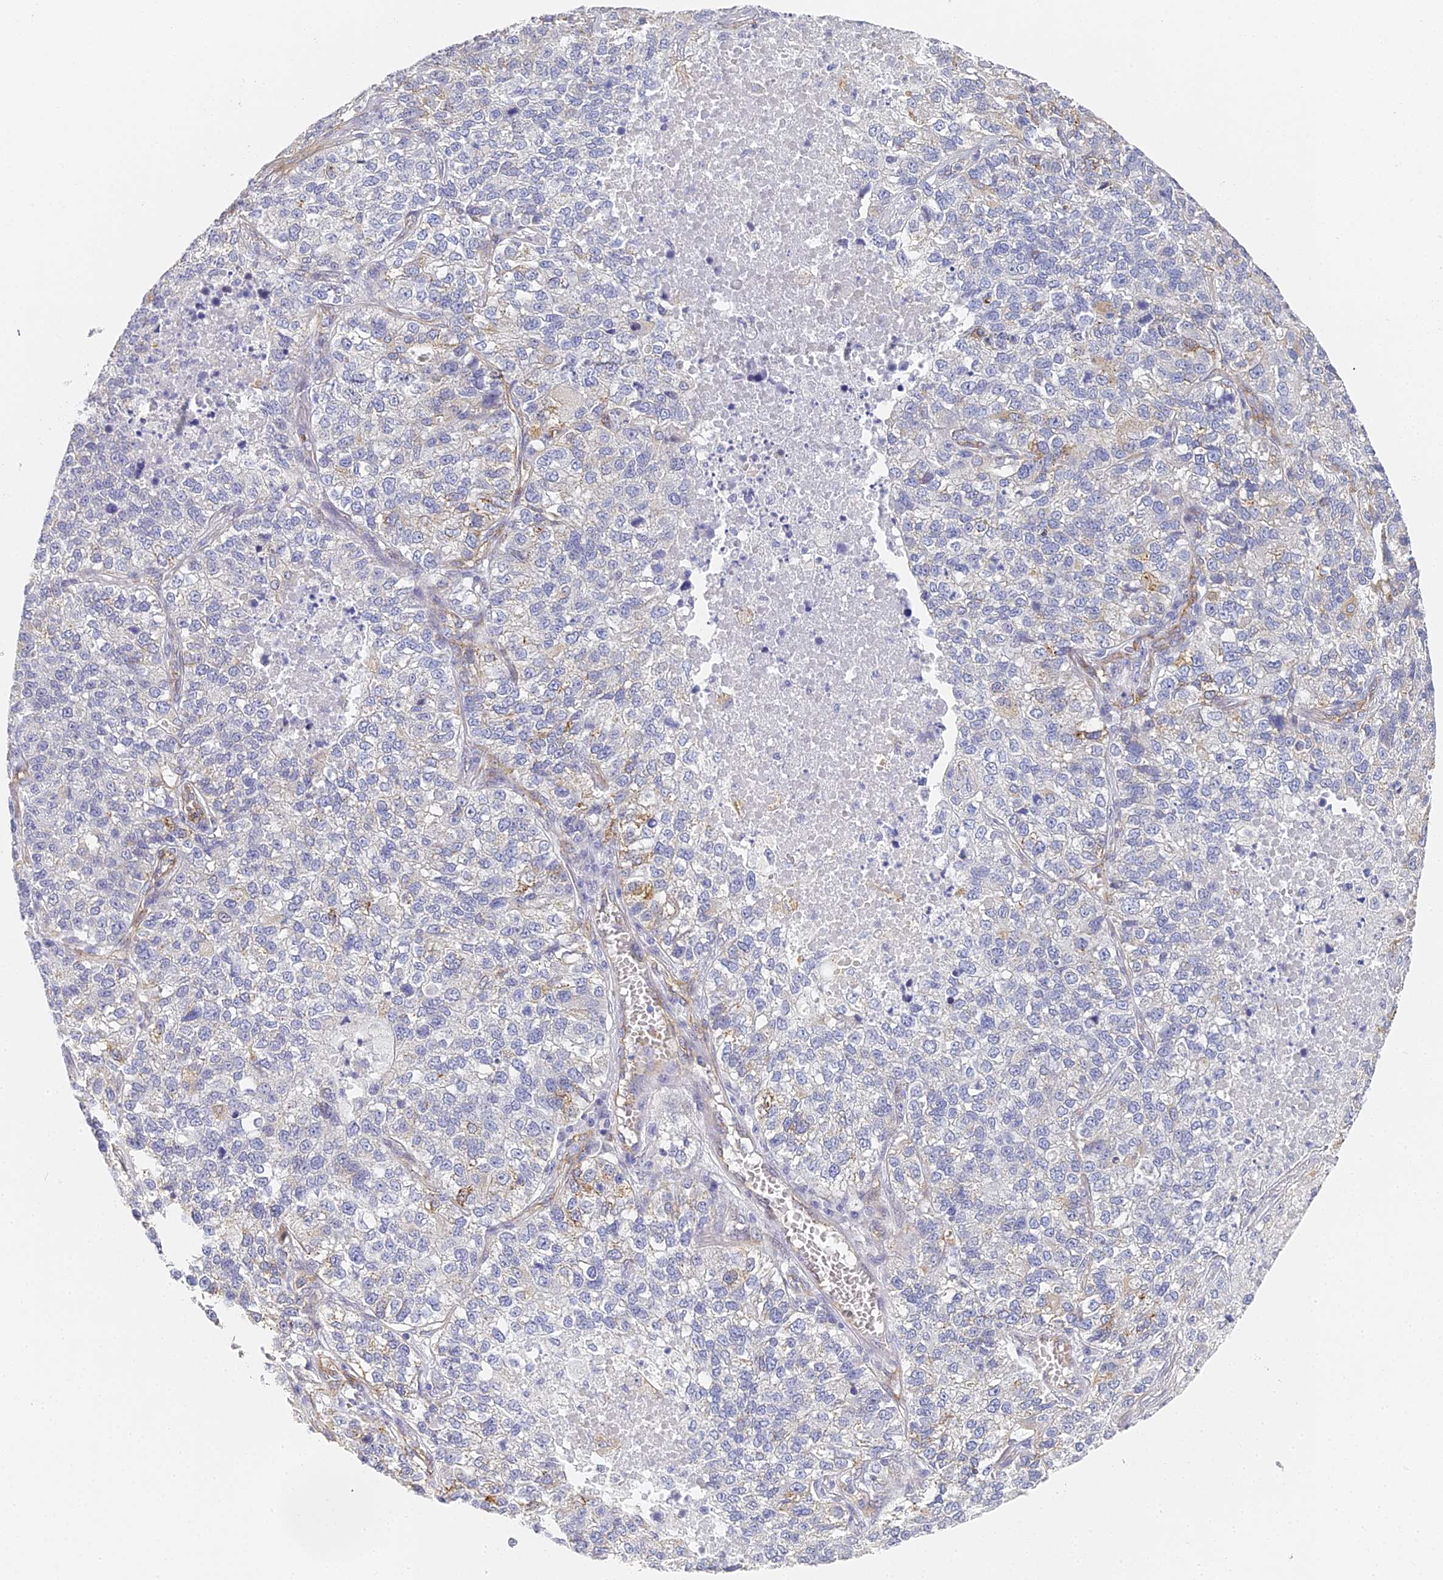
{"staining": {"intensity": "moderate", "quantity": "<25%", "location": "cytoplasmic/membranous"}, "tissue": "lung cancer", "cell_type": "Tumor cells", "image_type": "cancer", "snomed": [{"axis": "morphology", "description": "Adenocarcinoma, NOS"}, {"axis": "topography", "description": "Lung"}], "caption": "DAB immunohistochemical staining of lung adenocarcinoma exhibits moderate cytoplasmic/membranous protein expression in approximately <25% of tumor cells.", "gene": "GJA1", "patient": {"sex": "male", "age": 49}}